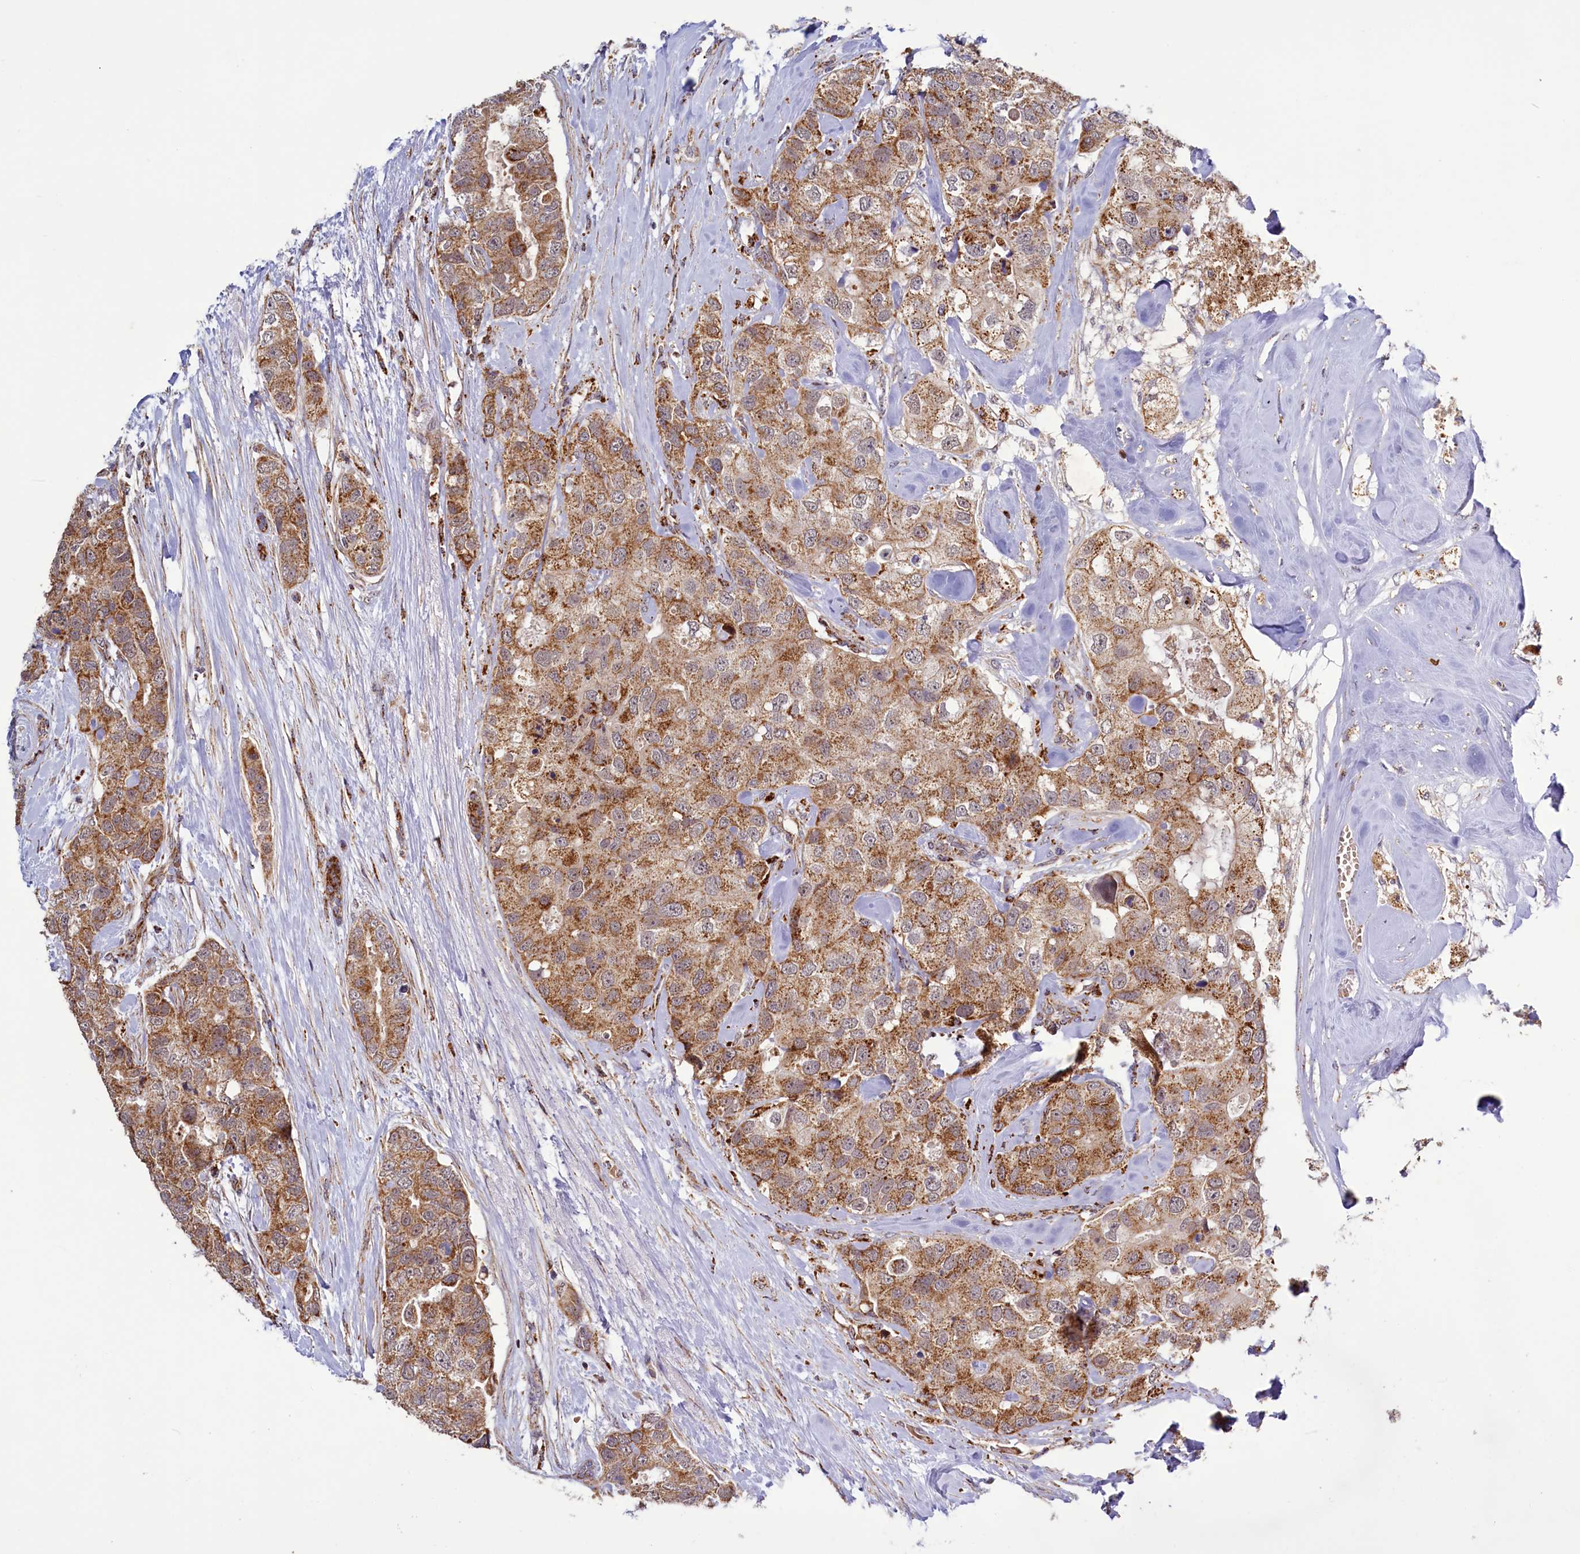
{"staining": {"intensity": "strong", "quantity": ">75%", "location": "cytoplasmic/membranous"}, "tissue": "breast cancer", "cell_type": "Tumor cells", "image_type": "cancer", "snomed": [{"axis": "morphology", "description": "Duct carcinoma"}, {"axis": "topography", "description": "Breast"}], "caption": "Strong cytoplasmic/membranous expression is present in approximately >75% of tumor cells in breast cancer (invasive ductal carcinoma). The protein of interest is stained brown, and the nuclei are stained in blue (DAB IHC with brightfield microscopy, high magnification).", "gene": "DYNC2H1", "patient": {"sex": "female", "age": 62}}